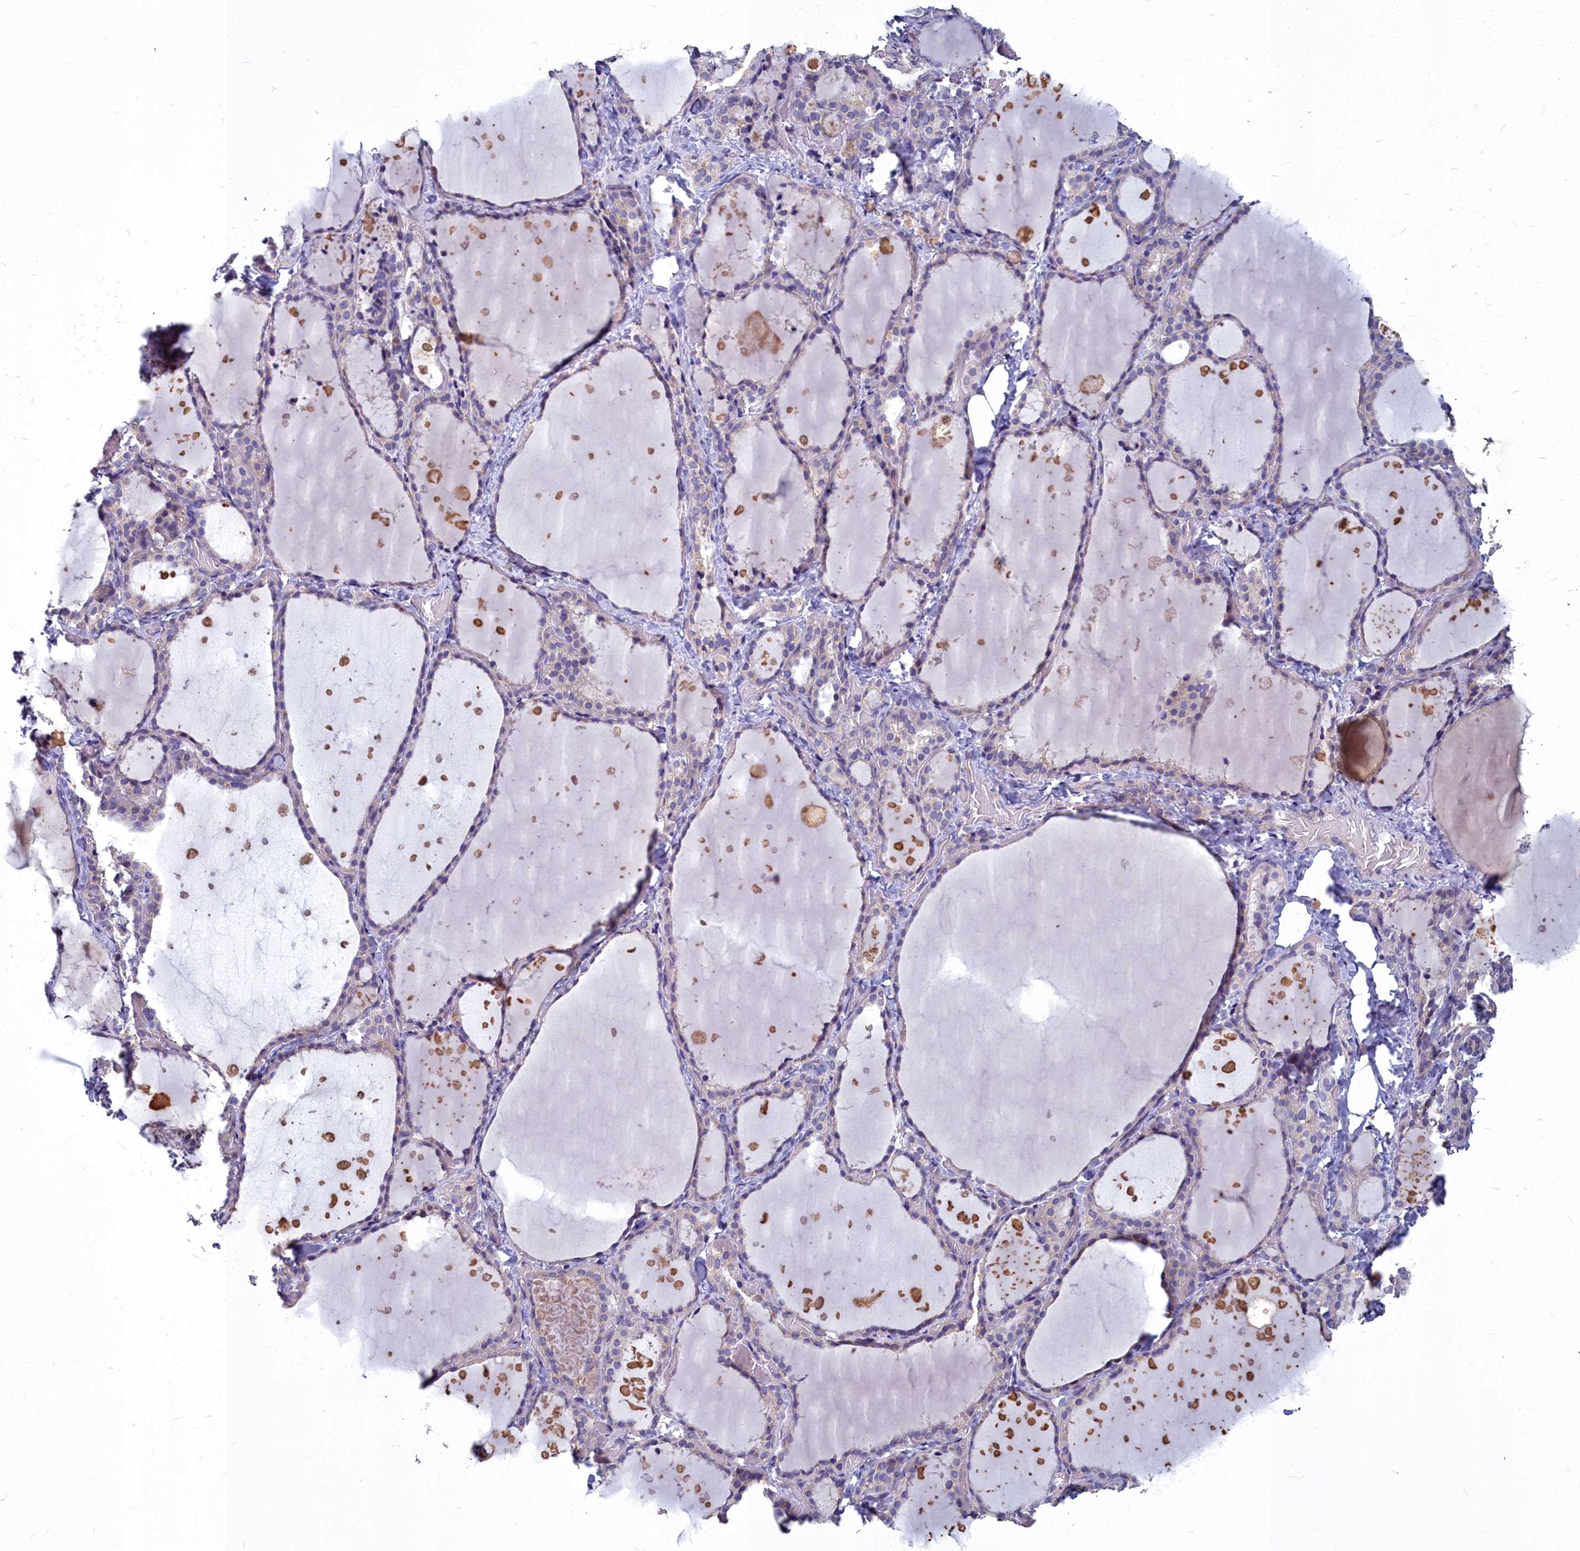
{"staining": {"intensity": "negative", "quantity": "none", "location": "none"}, "tissue": "thyroid gland", "cell_type": "Glandular cells", "image_type": "normal", "snomed": [{"axis": "morphology", "description": "Normal tissue, NOS"}, {"axis": "topography", "description": "Thyroid gland"}], "caption": "DAB immunohistochemical staining of unremarkable thyroid gland reveals no significant staining in glandular cells.", "gene": "COX20", "patient": {"sex": "female", "age": 44}}